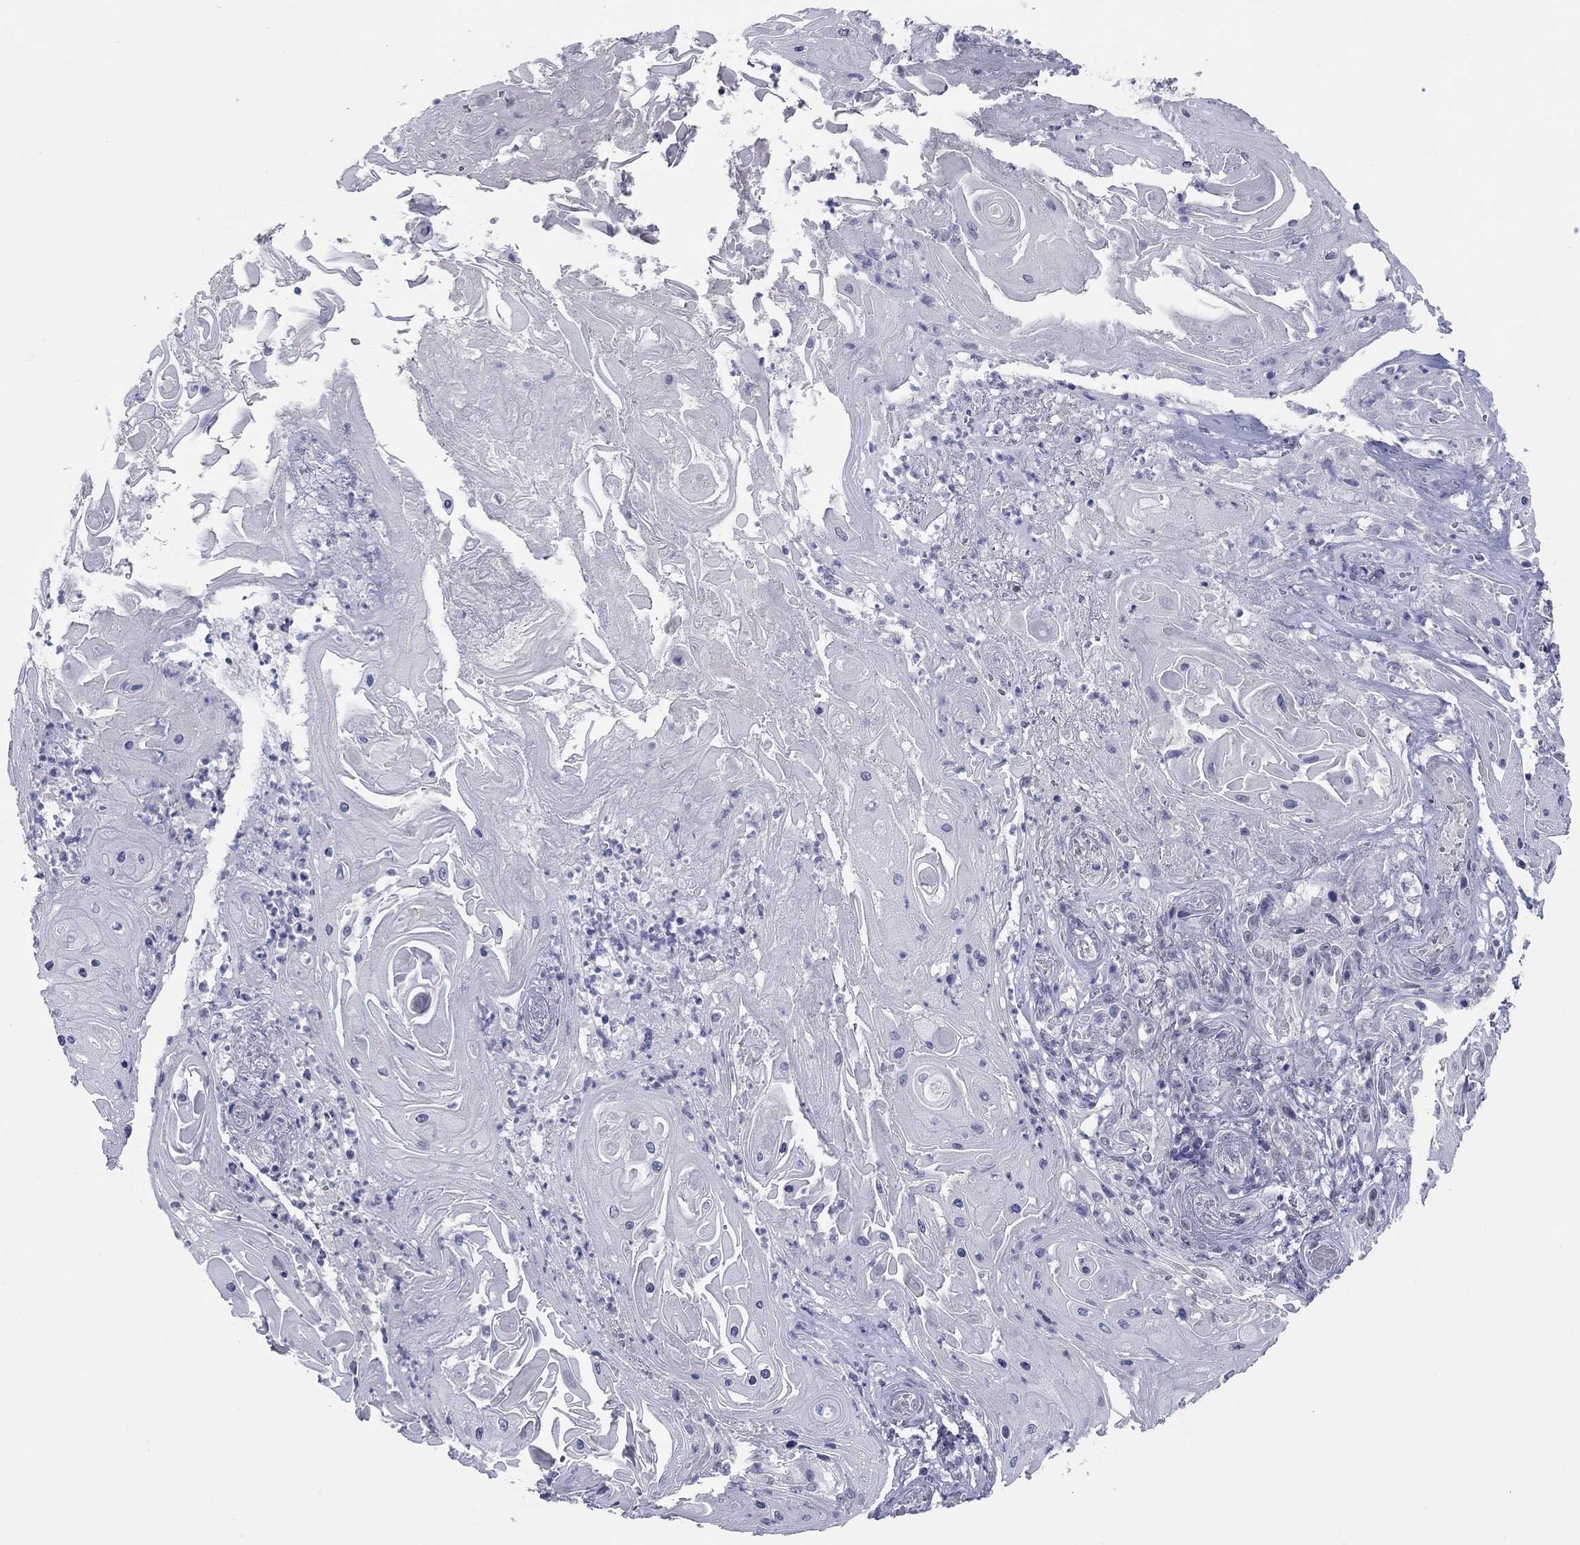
{"staining": {"intensity": "negative", "quantity": "none", "location": "none"}, "tissue": "skin cancer", "cell_type": "Tumor cells", "image_type": "cancer", "snomed": [{"axis": "morphology", "description": "Squamous cell carcinoma, NOS"}, {"axis": "topography", "description": "Skin"}], "caption": "DAB immunohistochemical staining of human squamous cell carcinoma (skin) displays no significant positivity in tumor cells. Nuclei are stained in blue.", "gene": "ITGAE", "patient": {"sex": "male", "age": 62}}